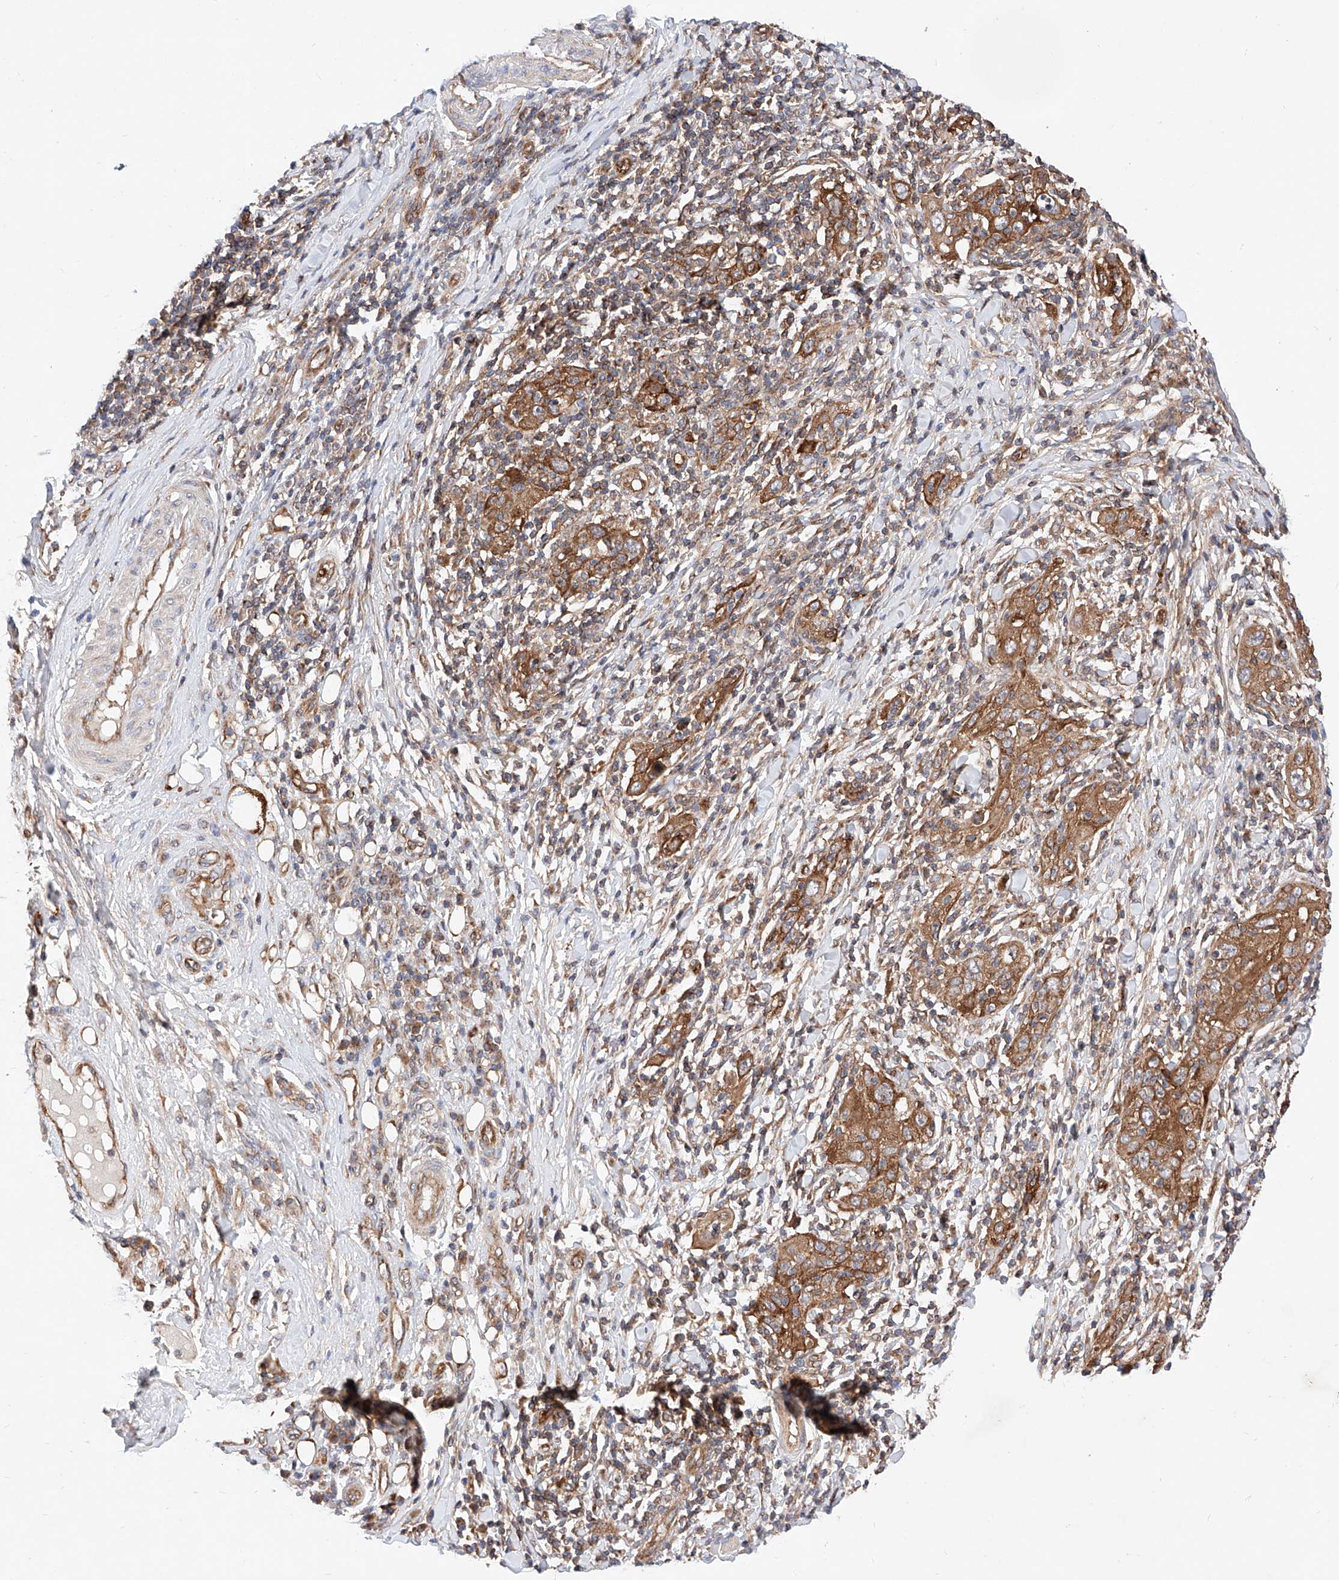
{"staining": {"intensity": "moderate", "quantity": ">75%", "location": "cytoplasmic/membranous"}, "tissue": "skin cancer", "cell_type": "Tumor cells", "image_type": "cancer", "snomed": [{"axis": "morphology", "description": "Squamous cell carcinoma, NOS"}, {"axis": "topography", "description": "Skin"}], "caption": "Protein expression analysis of human skin cancer (squamous cell carcinoma) reveals moderate cytoplasmic/membranous staining in approximately >75% of tumor cells.", "gene": "NR1D1", "patient": {"sex": "female", "age": 88}}